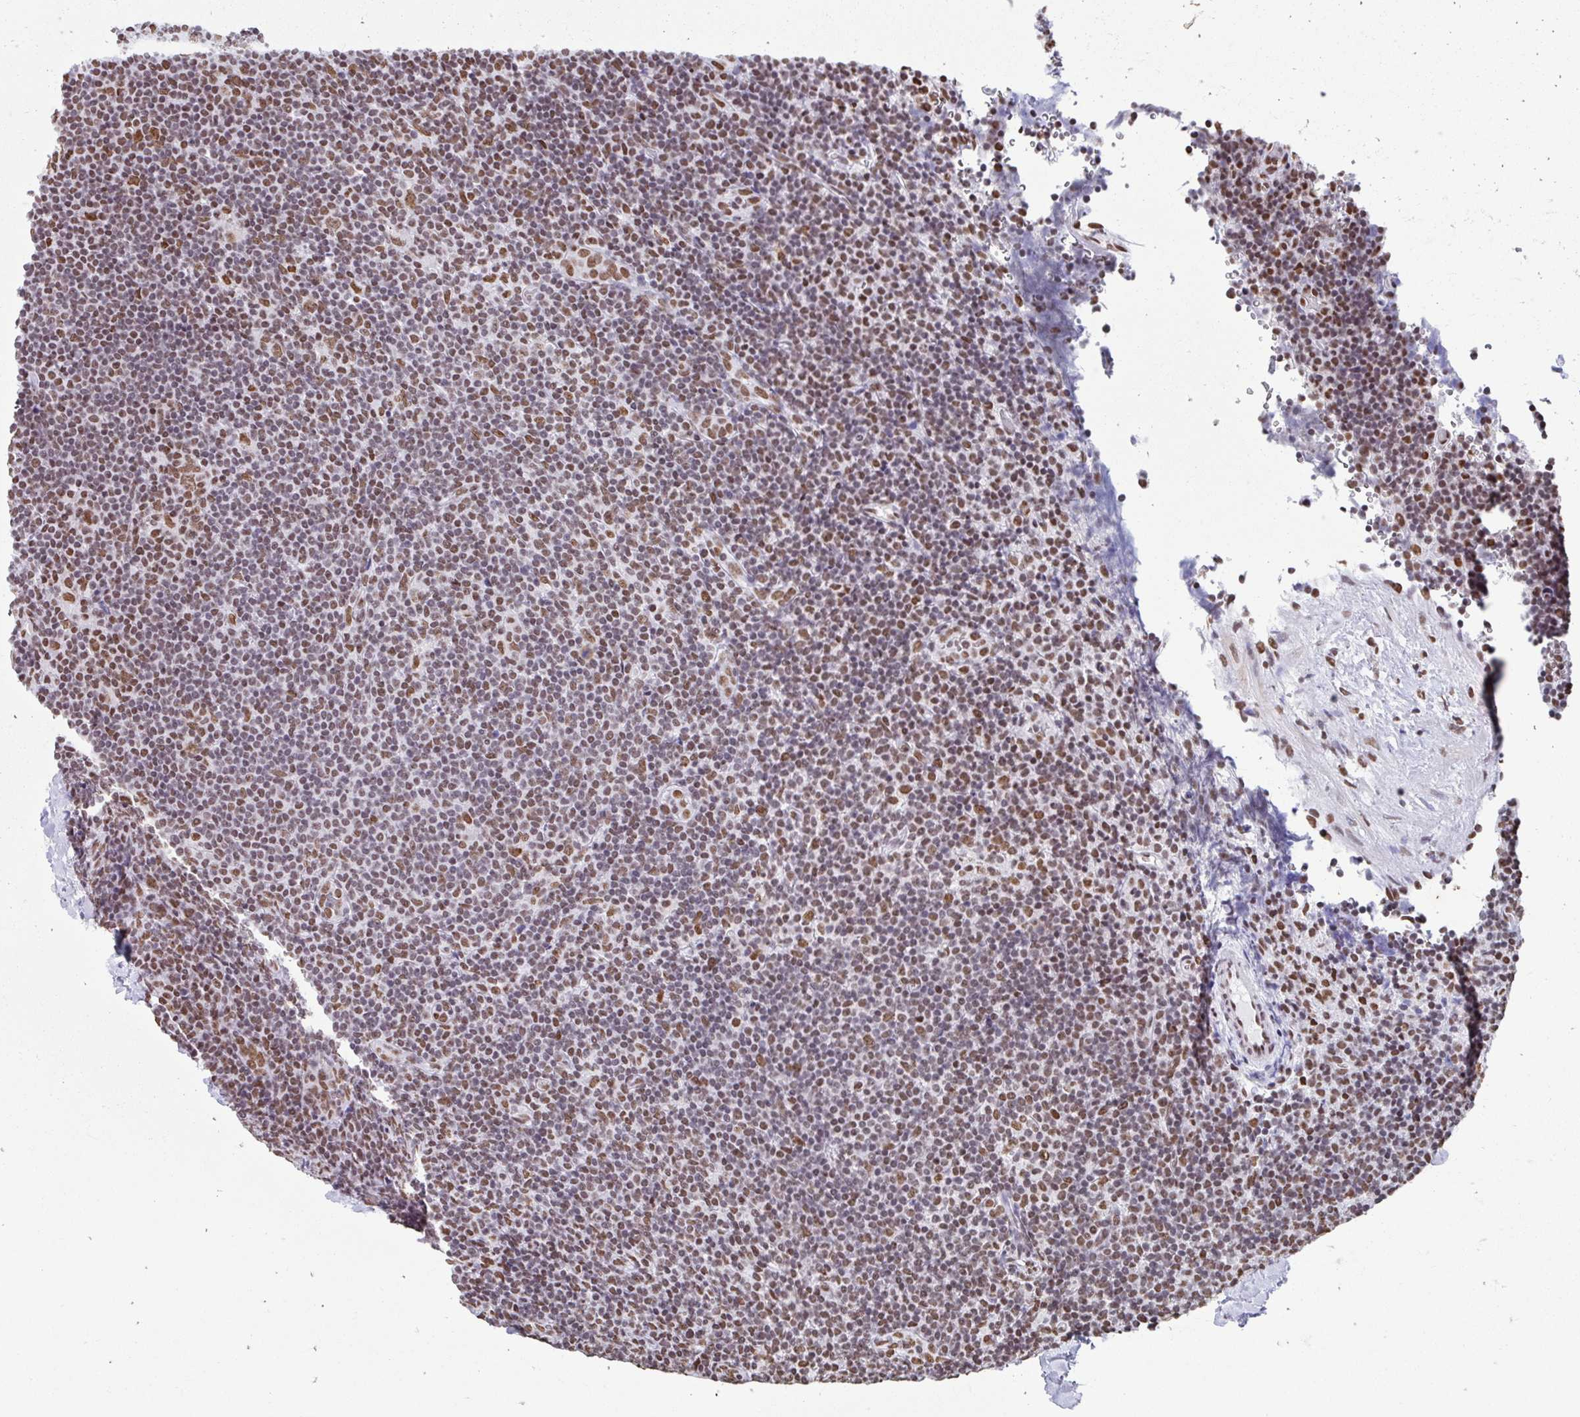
{"staining": {"intensity": "moderate", "quantity": ">75%", "location": "nuclear"}, "tissue": "lymphoma", "cell_type": "Tumor cells", "image_type": "cancer", "snomed": [{"axis": "morphology", "description": "Hodgkin's disease, NOS"}, {"axis": "topography", "description": "Lymph node"}], "caption": "Tumor cells reveal medium levels of moderate nuclear expression in about >75% of cells in lymphoma. Using DAB (brown) and hematoxylin (blue) stains, captured at high magnification using brightfield microscopy.", "gene": "KHDRBS1", "patient": {"sex": "female", "age": 57}}